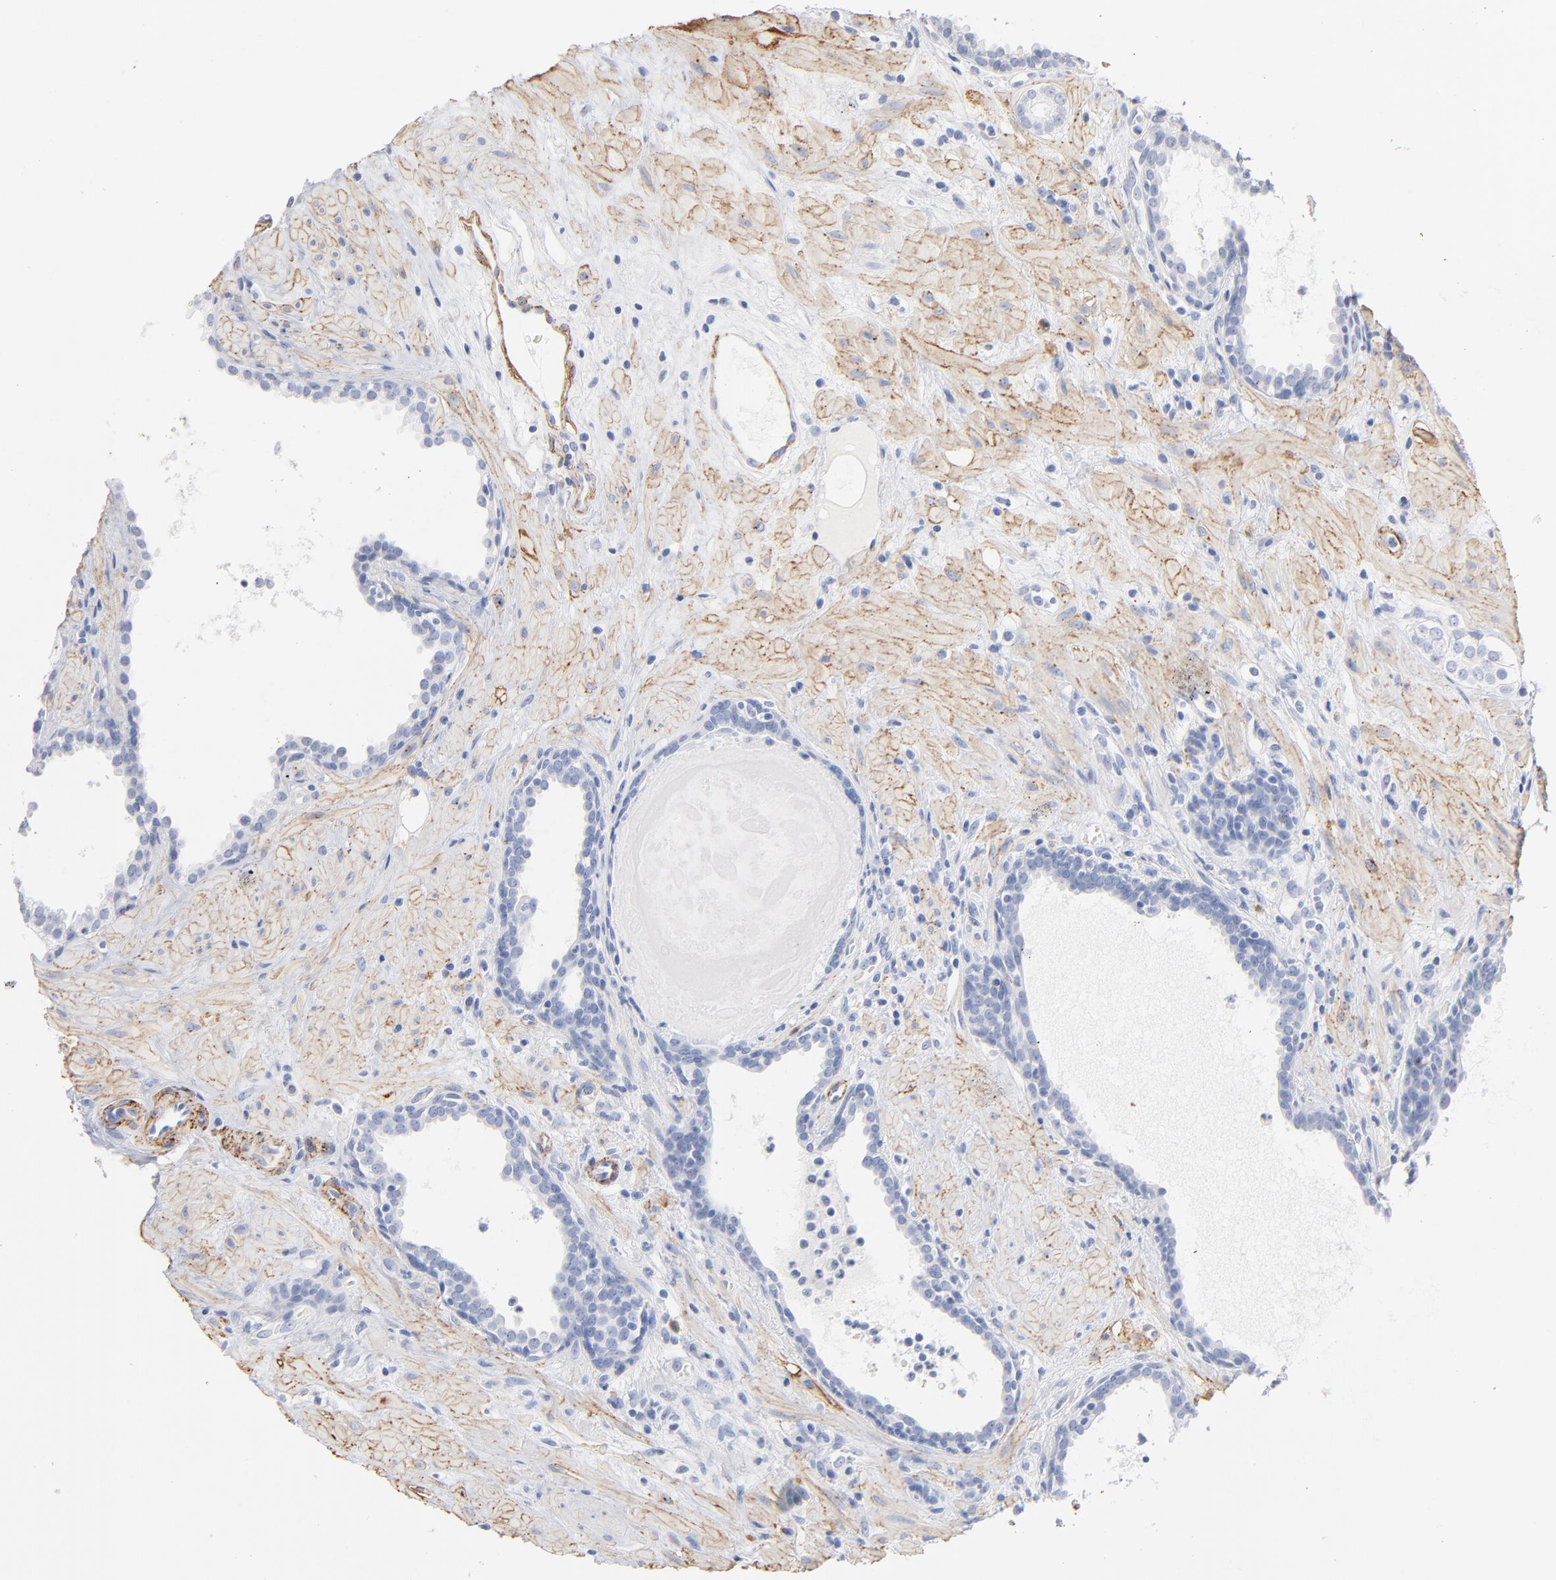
{"staining": {"intensity": "negative", "quantity": "none", "location": "none"}, "tissue": "prostate cancer", "cell_type": "Tumor cells", "image_type": "cancer", "snomed": [{"axis": "morphology", "description": "Adenocarcinoma, Low grade"}, {"axis": "topography", "description": "Prostate"}], "caption": "High power microscopy image of an immunohistochemistry image of prostate cancer (adenocarcinoma (low-grade)), revealing no significant staining in tumor cells. (Stains: DAB immunohistochemistry (IHC) with hematoxylin counter stain, Microscopy: brightfield microscopy at high magnification).", "gene": "AGTR1", "patient": {"sex": "male", "age": 57}}